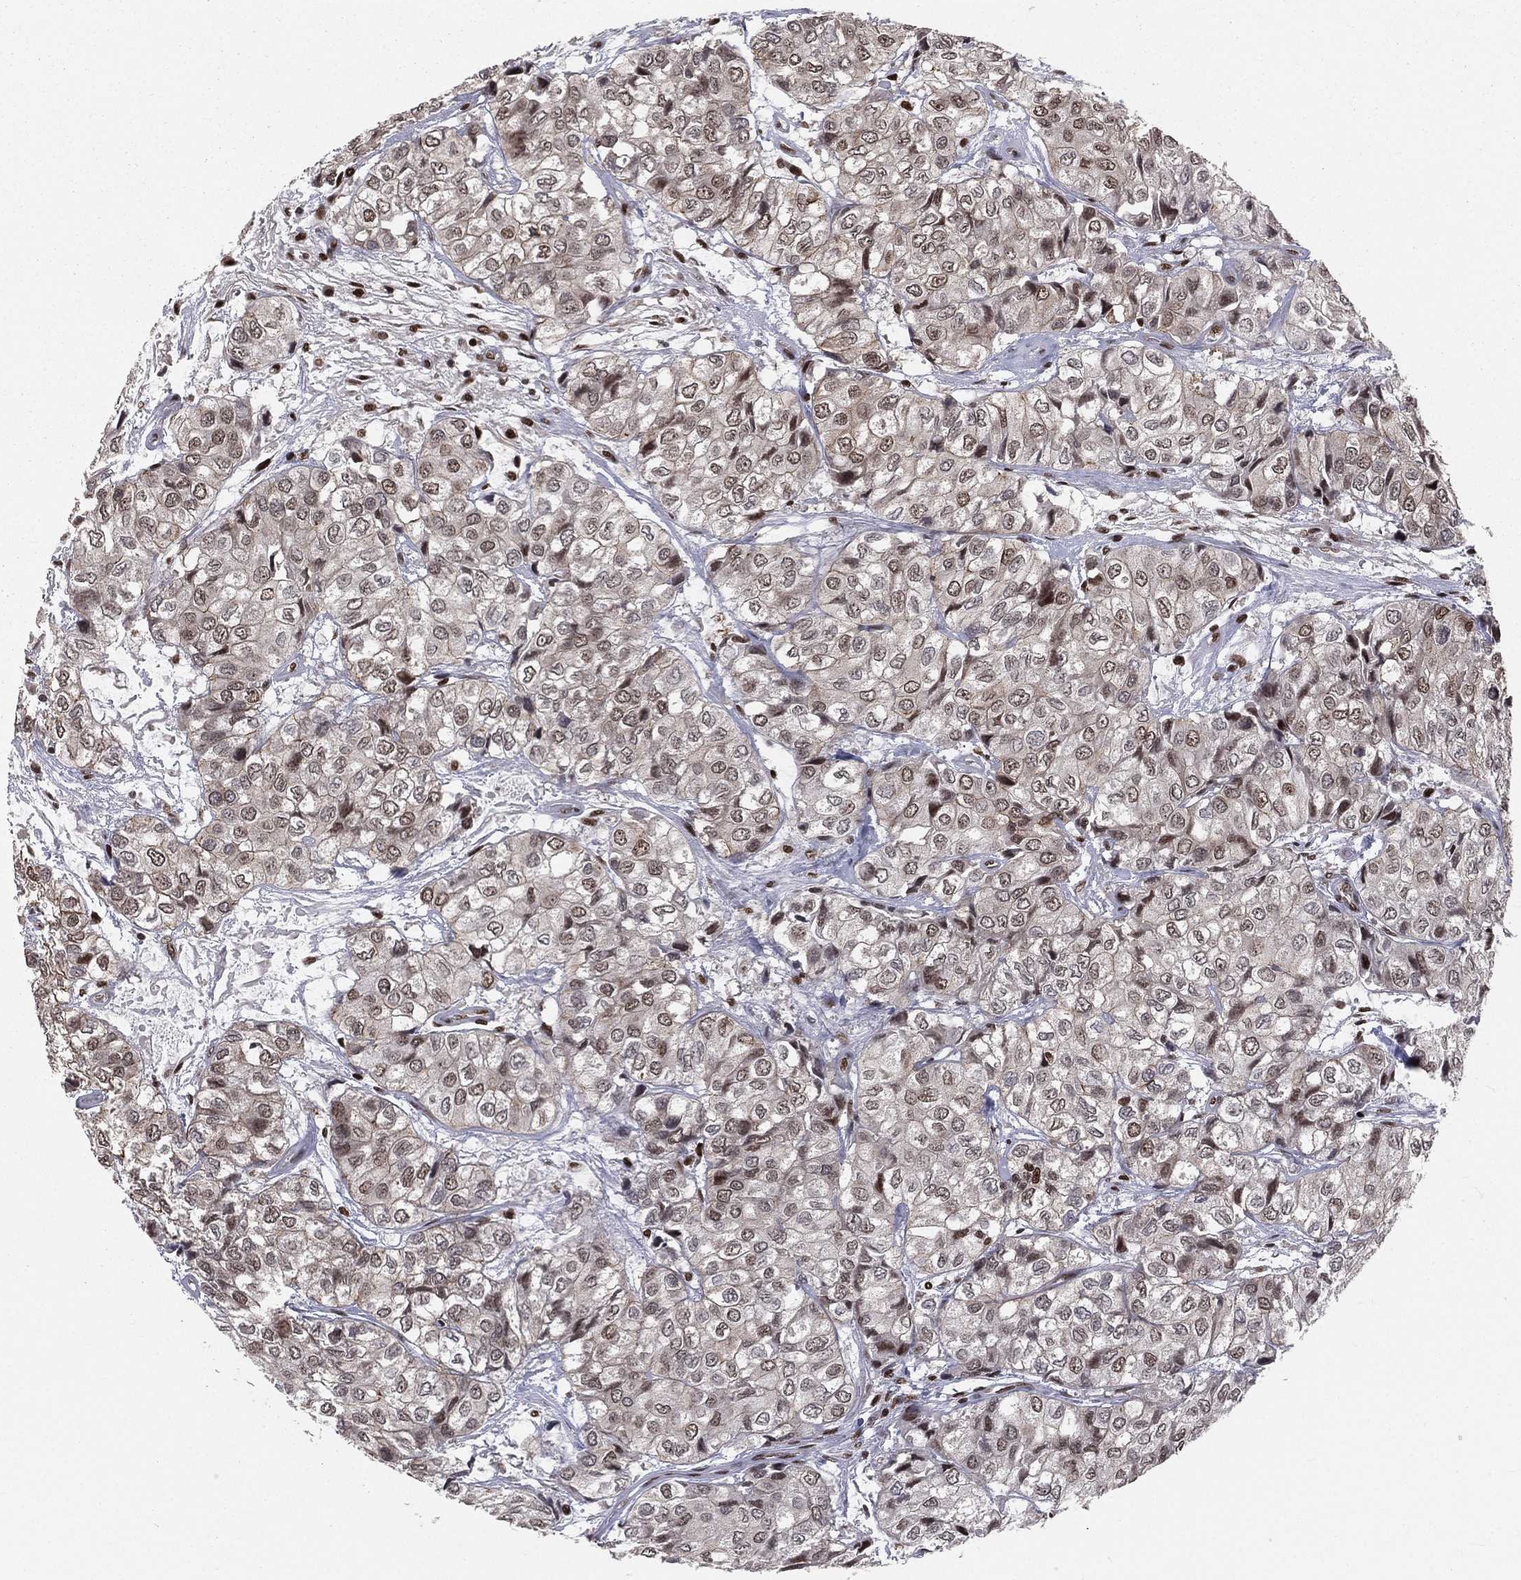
{"staining": {"intensity": "moderate", "quantity": "<25%", "location": "nuclear"}, "tissue": "urothelial cancer", "cell_type": "Tumor cells", "image_type": "cancer", "snomed": [{"axis": "morphology", "description": "Urothelial carcinoma, High grade"}, {"axis": "topography", "description": "Urinary bladder"}], "caption": "This is a histology image of immunohistochemistry (IHC) staining of urothelial cancer, which shows moderate staining in the nuclear of tumor cells.", "gene": "POLB", "patient": {"sex": "male", "age": 73}}